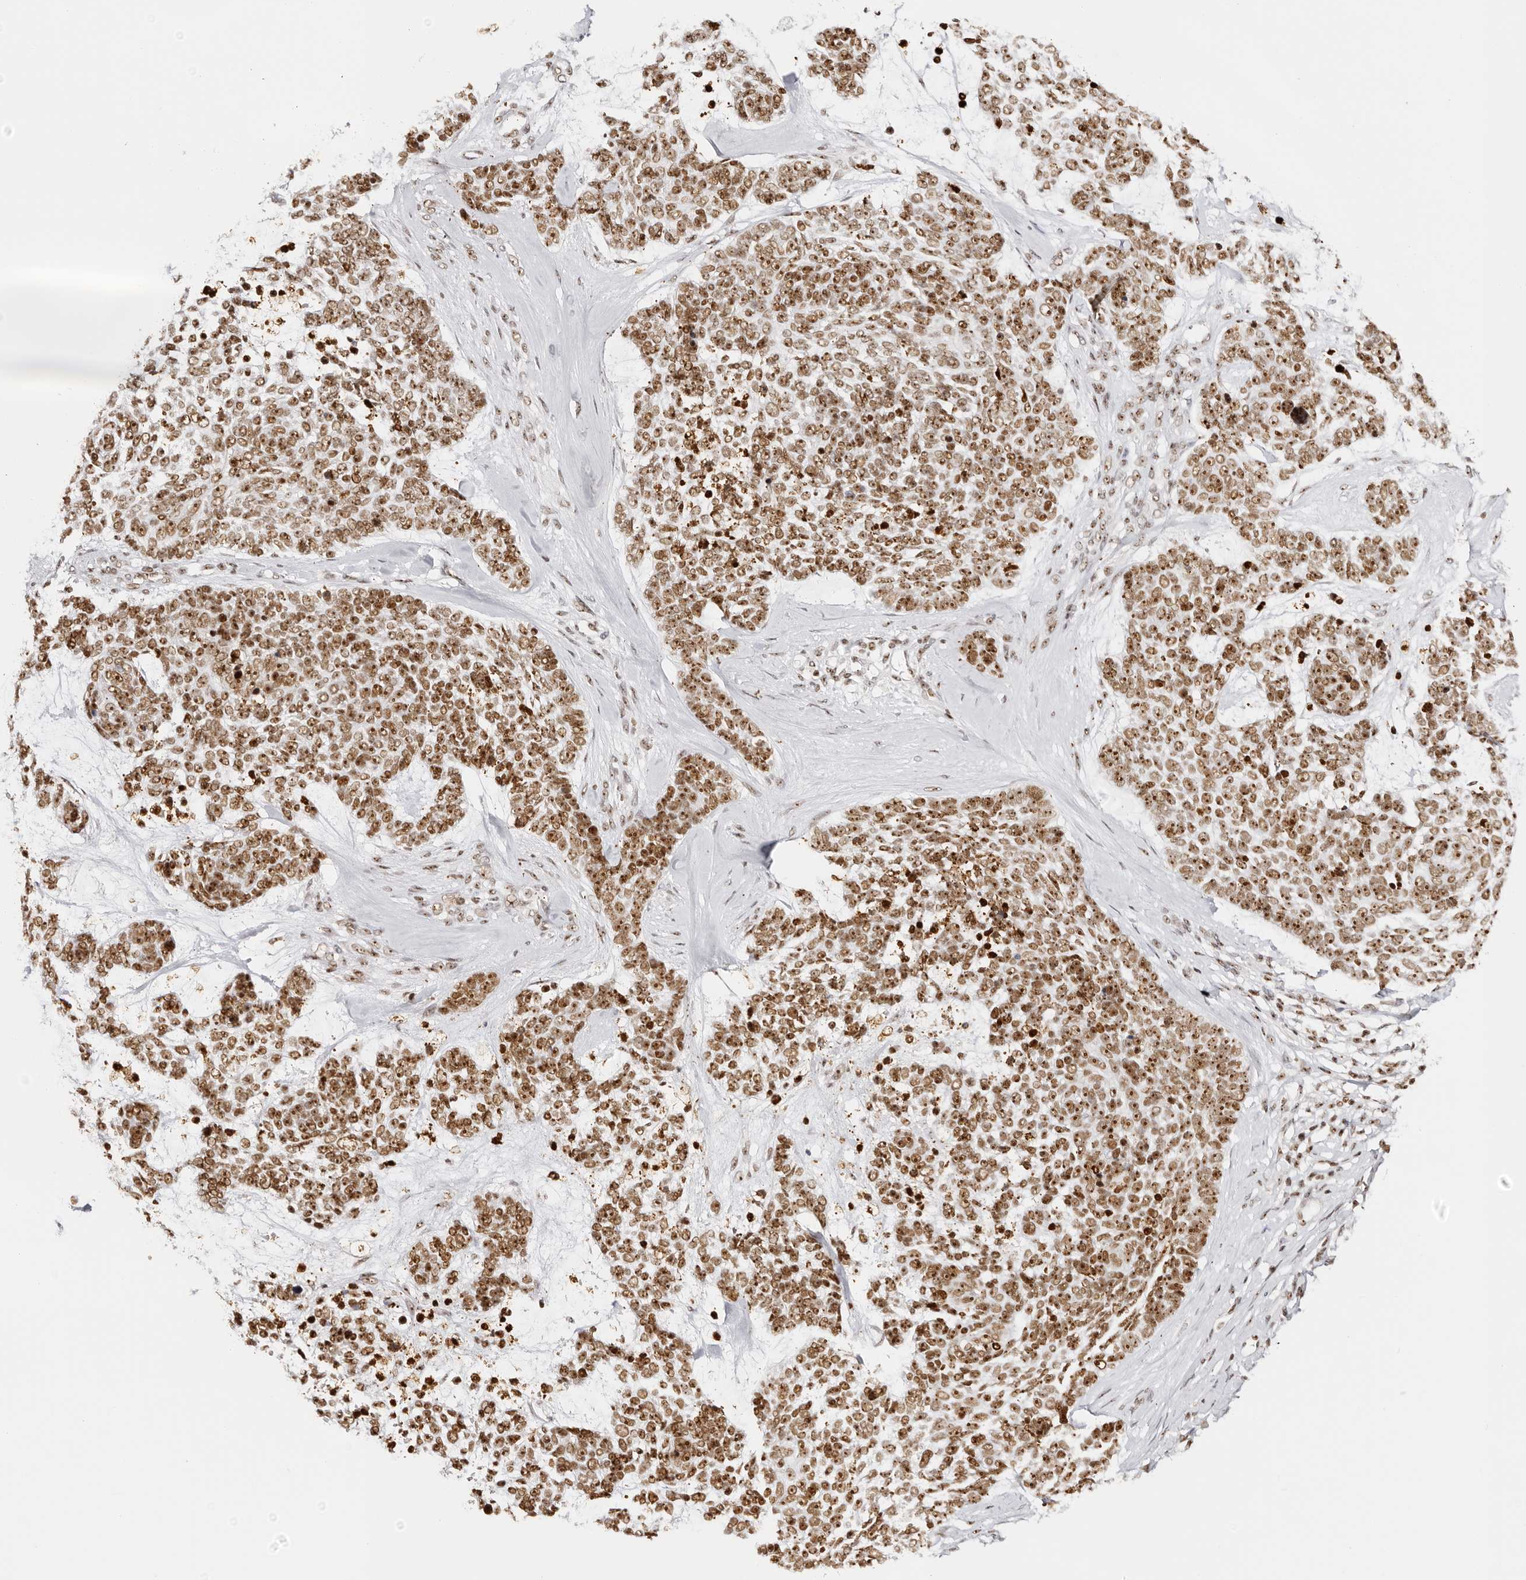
{"staining": {"intensity": "moderate", "quantity": ">75%", "location": "nuclear"}, "tissue": "skin cancer", "cell_type": "Tumor cells", "image_type": "cancer", "snomed": [{"axis": "morphology", "description": "Basal cell carcinoma"}, {"axis": "topography", "description": "Skin"}], "caption": "Tumor cells display moderate nuclear positivity in about >75% of cells in skin basal cell carcinoma. The staining was performed using DAB (3,3'-diaminobenzidine) to visualize the protein expression in brown, while the nuclei were stained in blue with hematoxylin (Magnification: 20x).", "gene": "IQGAP3", "patient": {"sex": "female", "age": 81}}